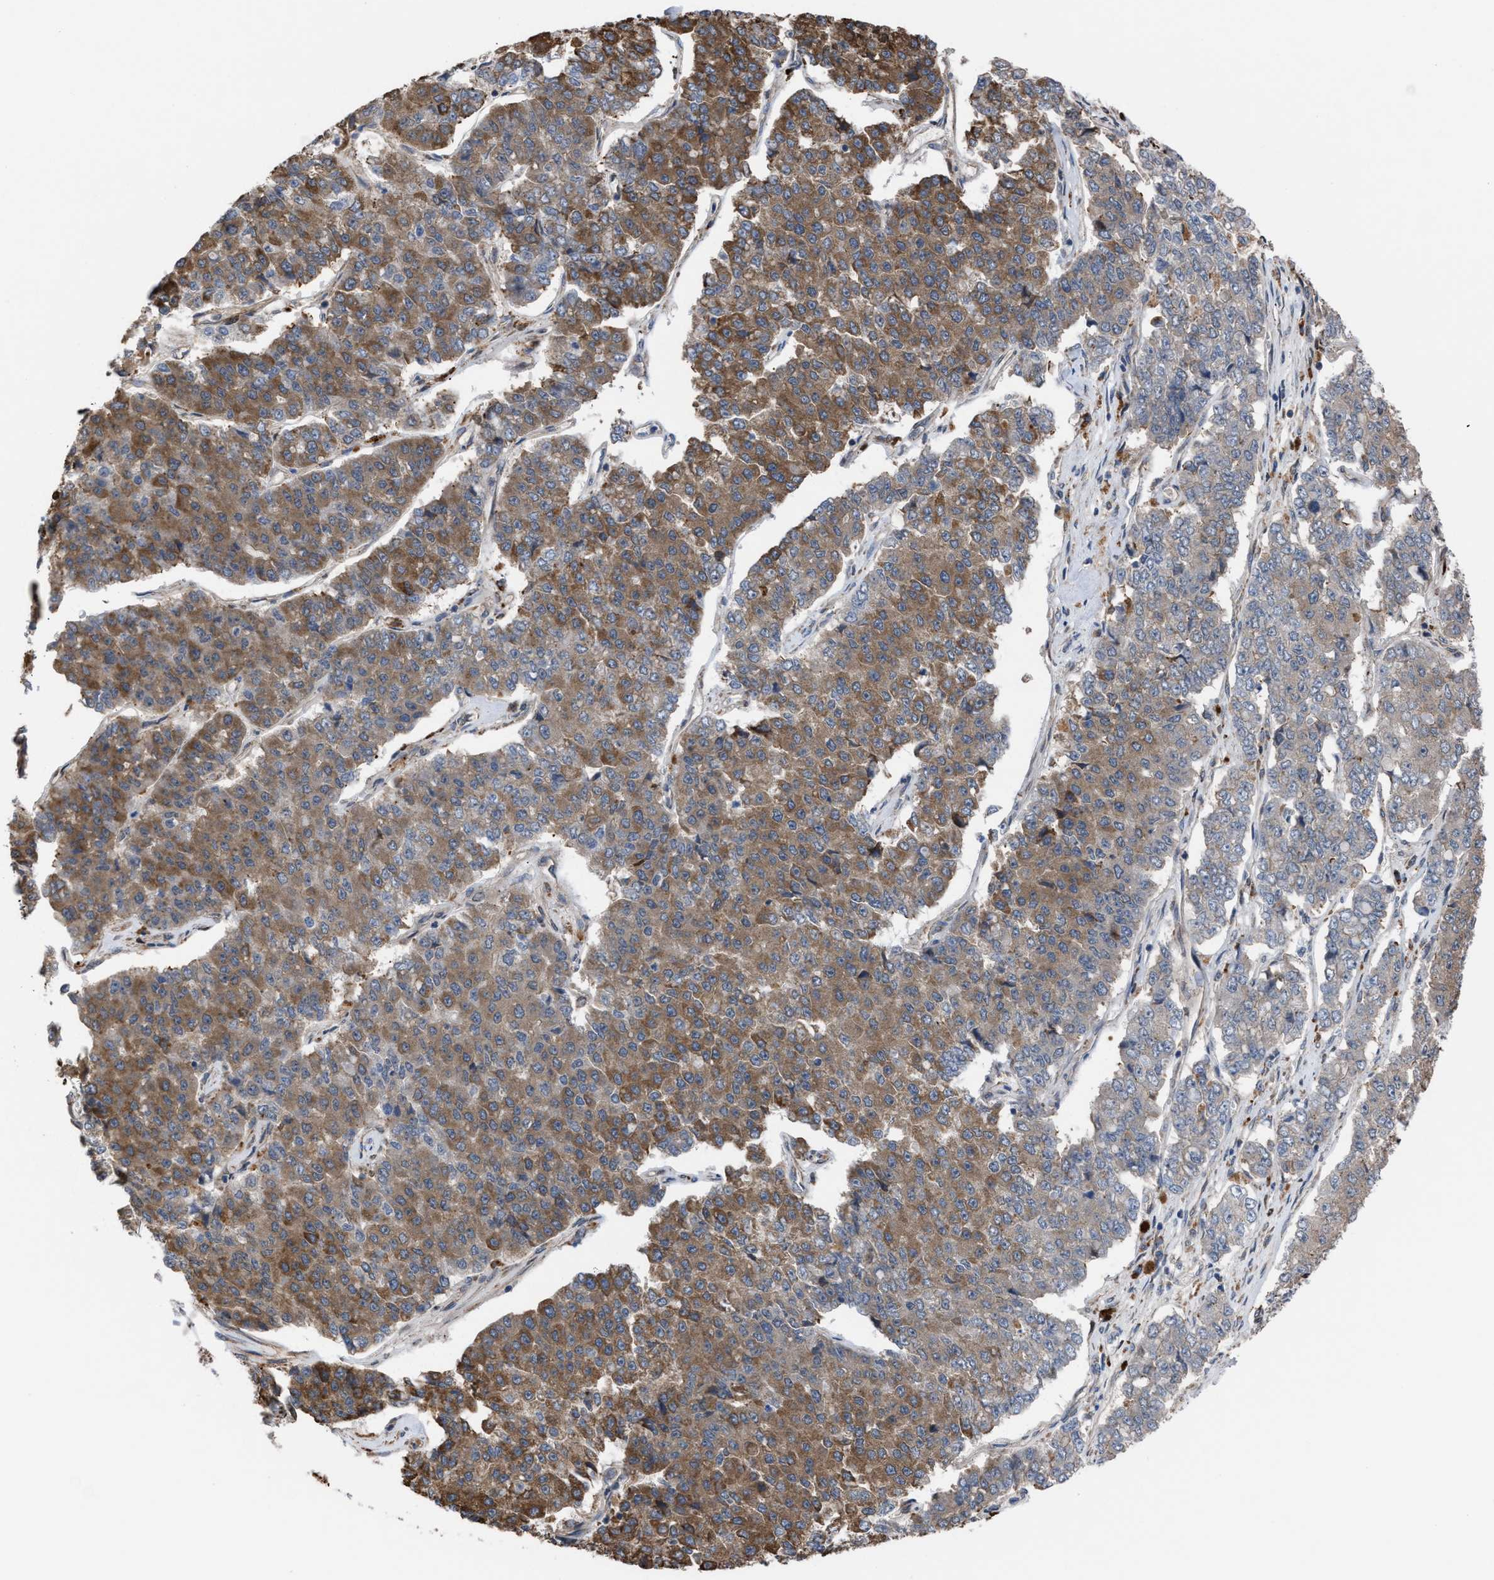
{"staining": {"intensity": "moderate", "quantity": ">75%", "location": "cytoplasmic/membranous"}, "tissue": "pancreatic cancer", "cell_type": "Tumor cells", "image_type": "cancer", "snomed": [{"axis": "morphology", "description": "Adenocarcinoma, NOS"}, {"axis": "topography", "description": "Pancreas"}], "caption": "Pancreatic adenocarcinoma stained with DAB IHC displays medium levels of moderate cytoplasmic/membranous positivity in about >75% of tumor cells.", "gene": "TP53BP2", "patient": {"sex": "male", "age": 50}}